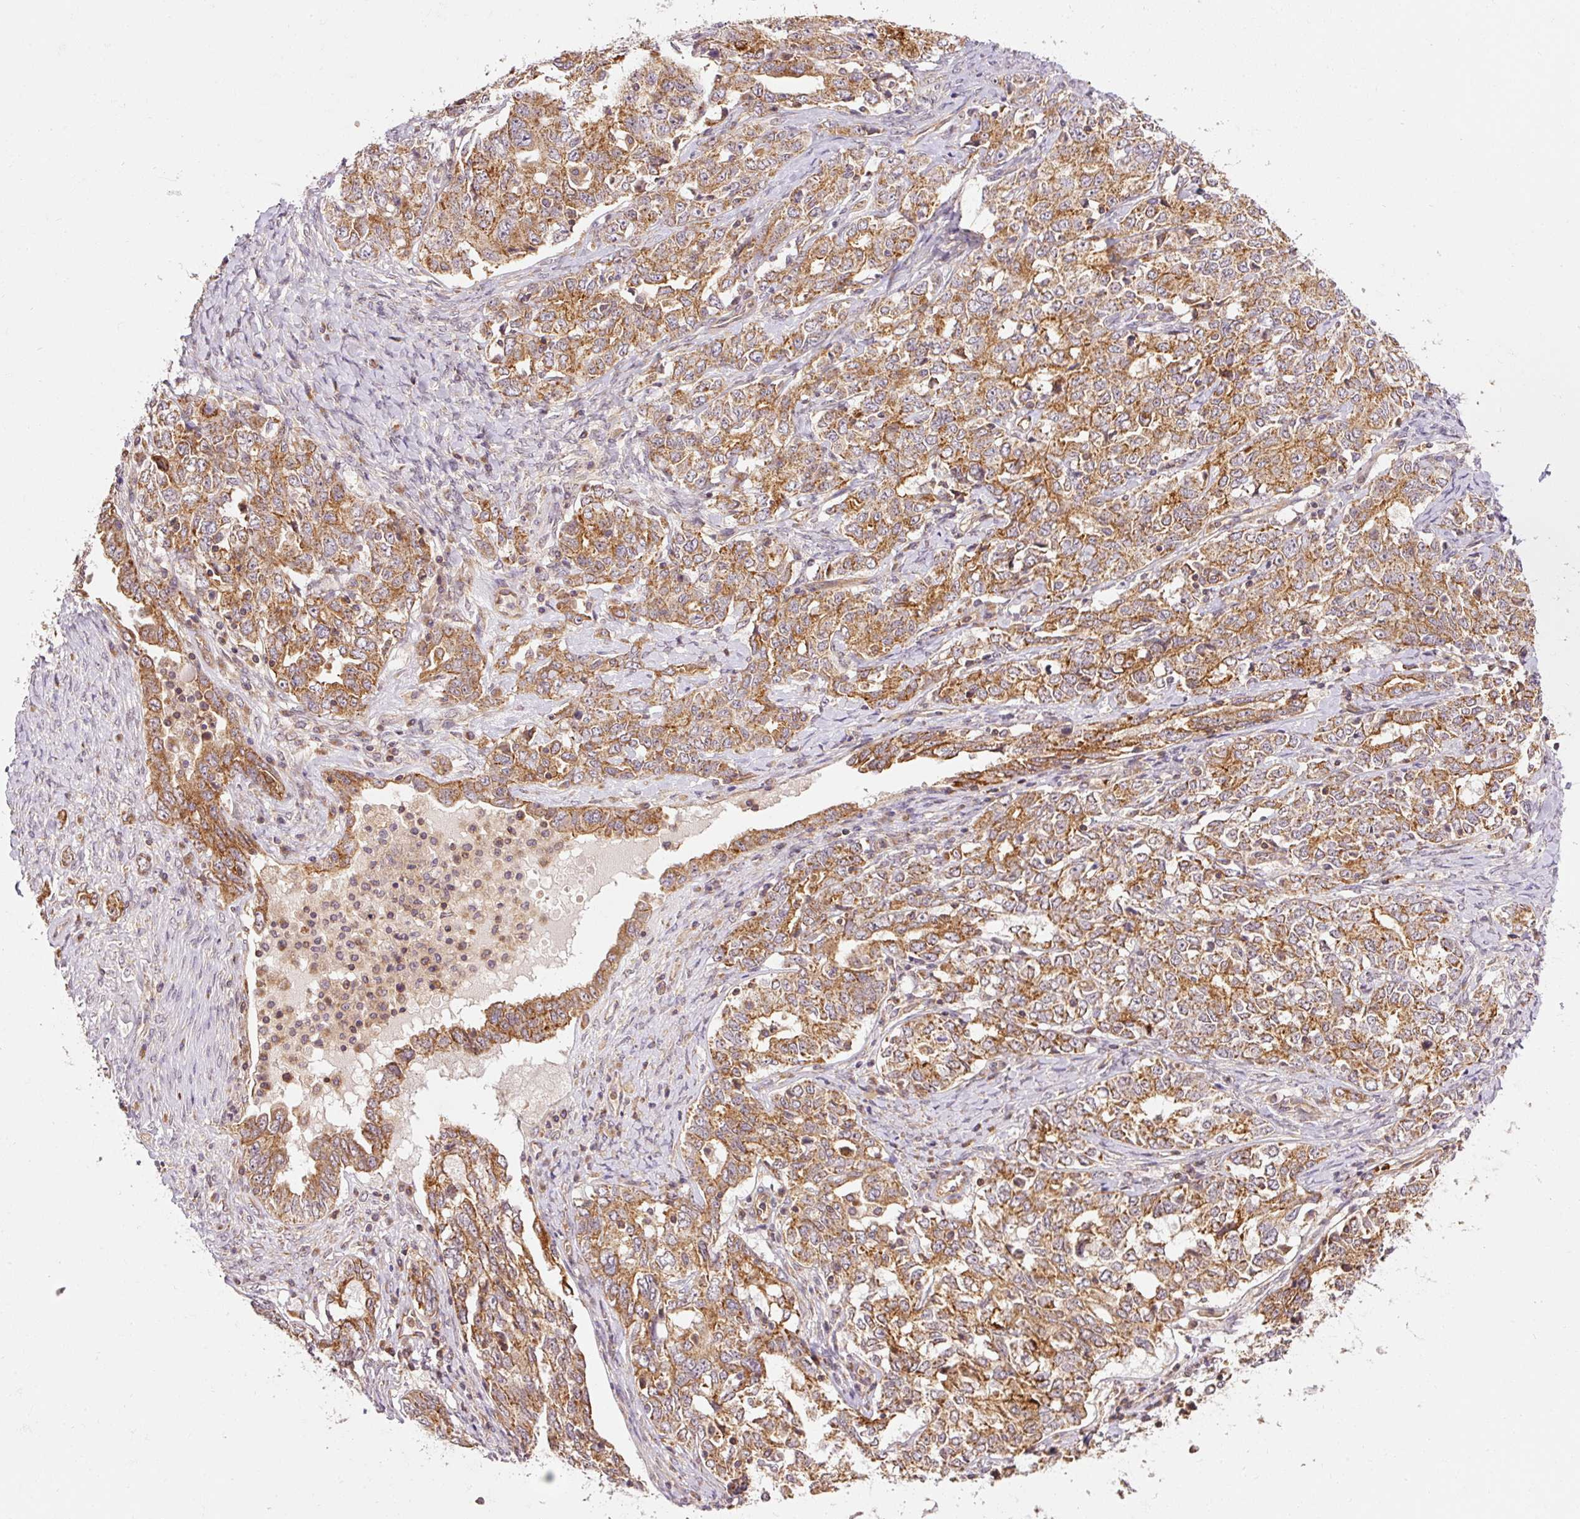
{"staining": {"intensity": "moderate", "quantity": ">75%", "location": "cytoplasmic/membranous"}, "tissue": "ovarian cancer", "cell_type": "Tumor cells", "image_type": "cancer", "snomed": [{"axis": "morphology", "description": "Carcinoma, endometroid"}, {"axis": "topography", "description": "Ovary"}], "caption": "Moderate cytoplasmic/membranous expression is seen in about >75% of tumor cells in ovarian cancer (endometroid carcinoma).", "gene": "ADCY4", "patient": {"sex": "female", "age": 62}}